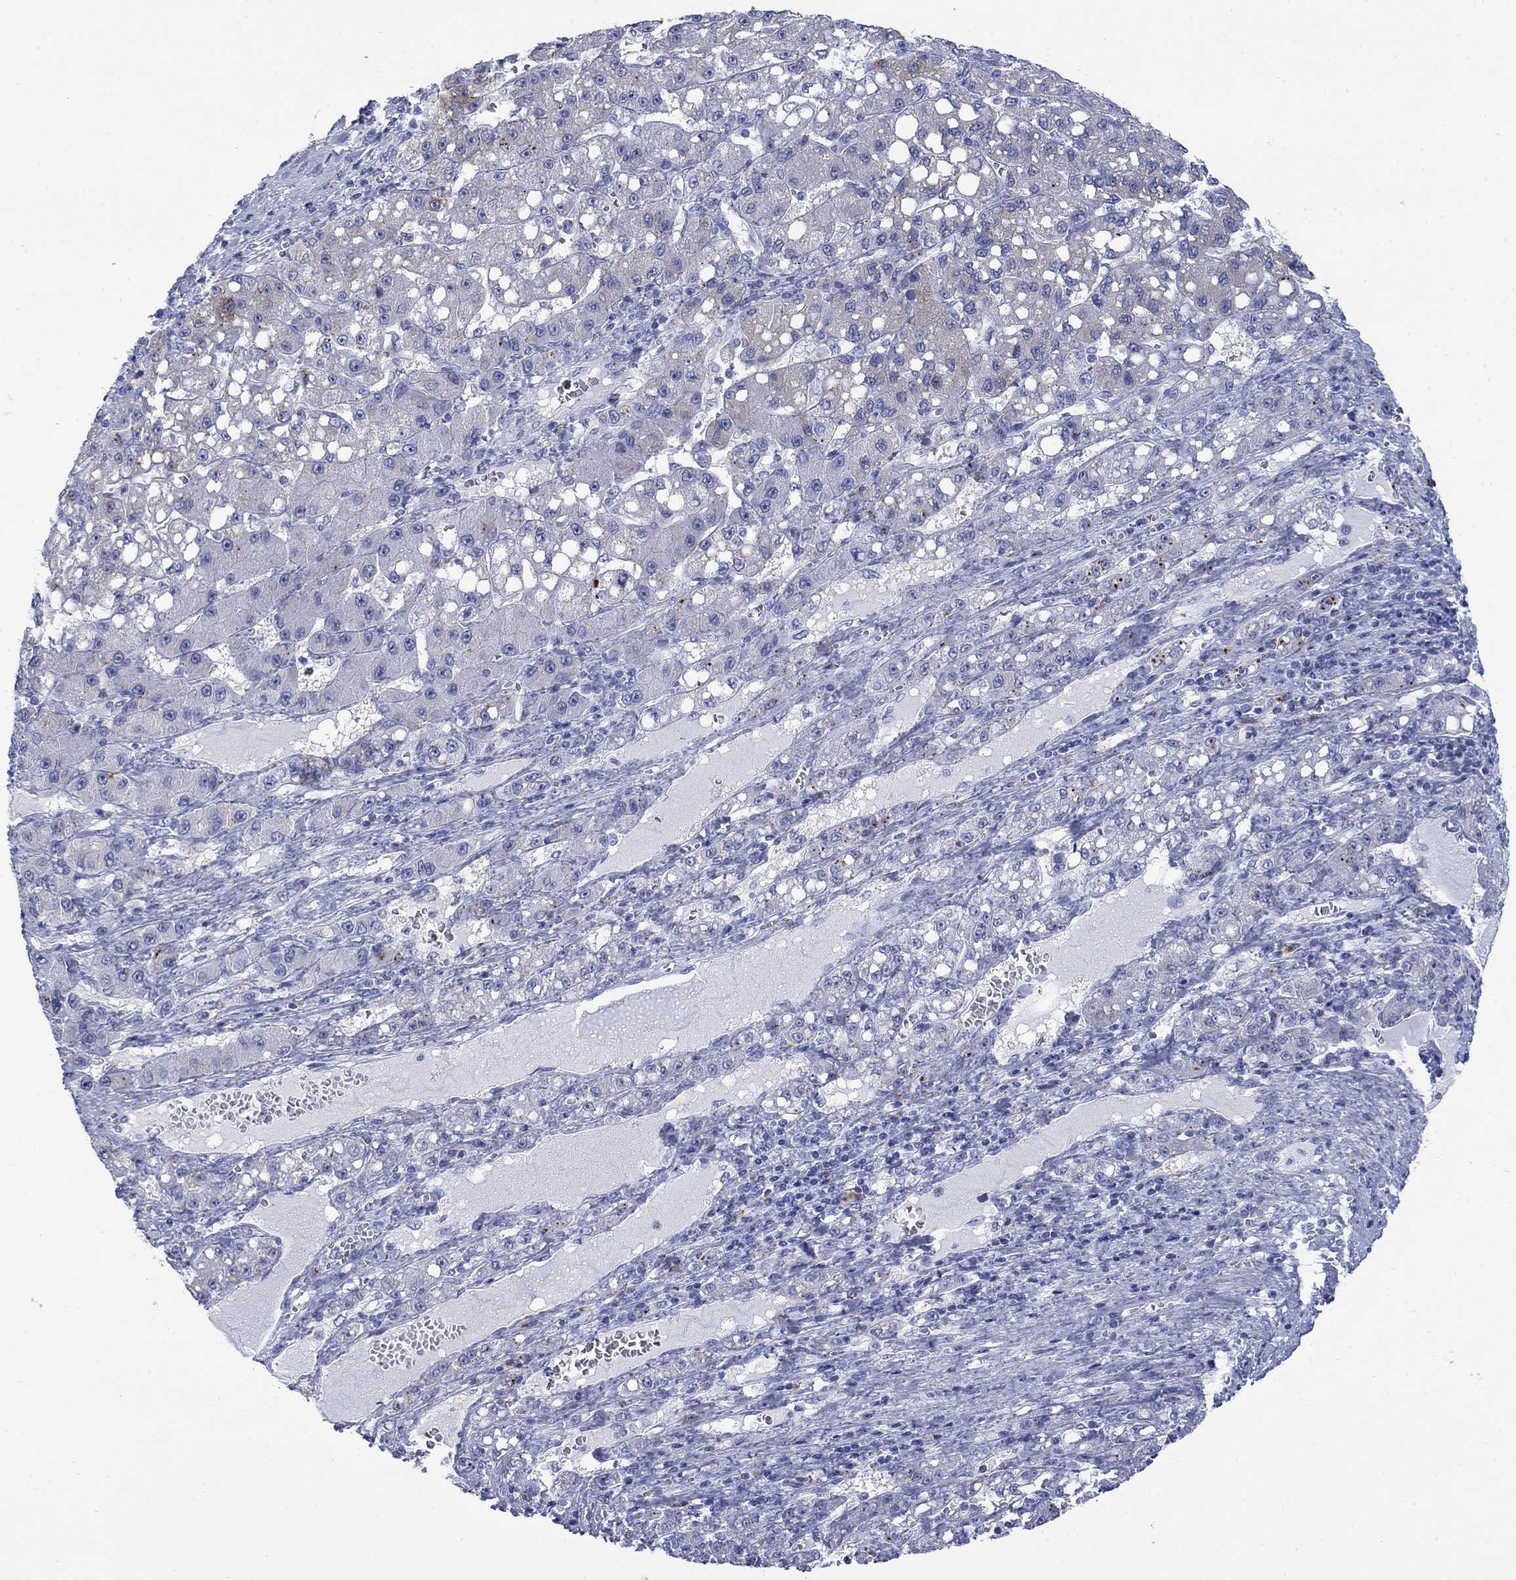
{"staining": {"intensity": "weak", "quantity": "<25%", "location": "cytoplasmic/membranous"}, "tissue": "liver cancer", "cell_type": "Tumor cells", "image_type": "cancer", "snomed": [{"axis": "morphology", "description": "Carcinoma, Hepatocellular, NOS"}, {"axis": "topography", "description": "Liver"}], "caption": "Immunohistochemistry histopathology image of human liver cancer (hepatocellular carcinoma) stained for a protein (brown), which exhibits no positivity in tumor cells. (Stains: DAB (3,3'-diaminobenzidine) immunohistochemistry (IHC) with hematoxylin counter stain, Microscopy: brightfield microscopy at high magnification).", "gene": "IGF2BP3", "patient": {"sex": "female", "age": 65}}